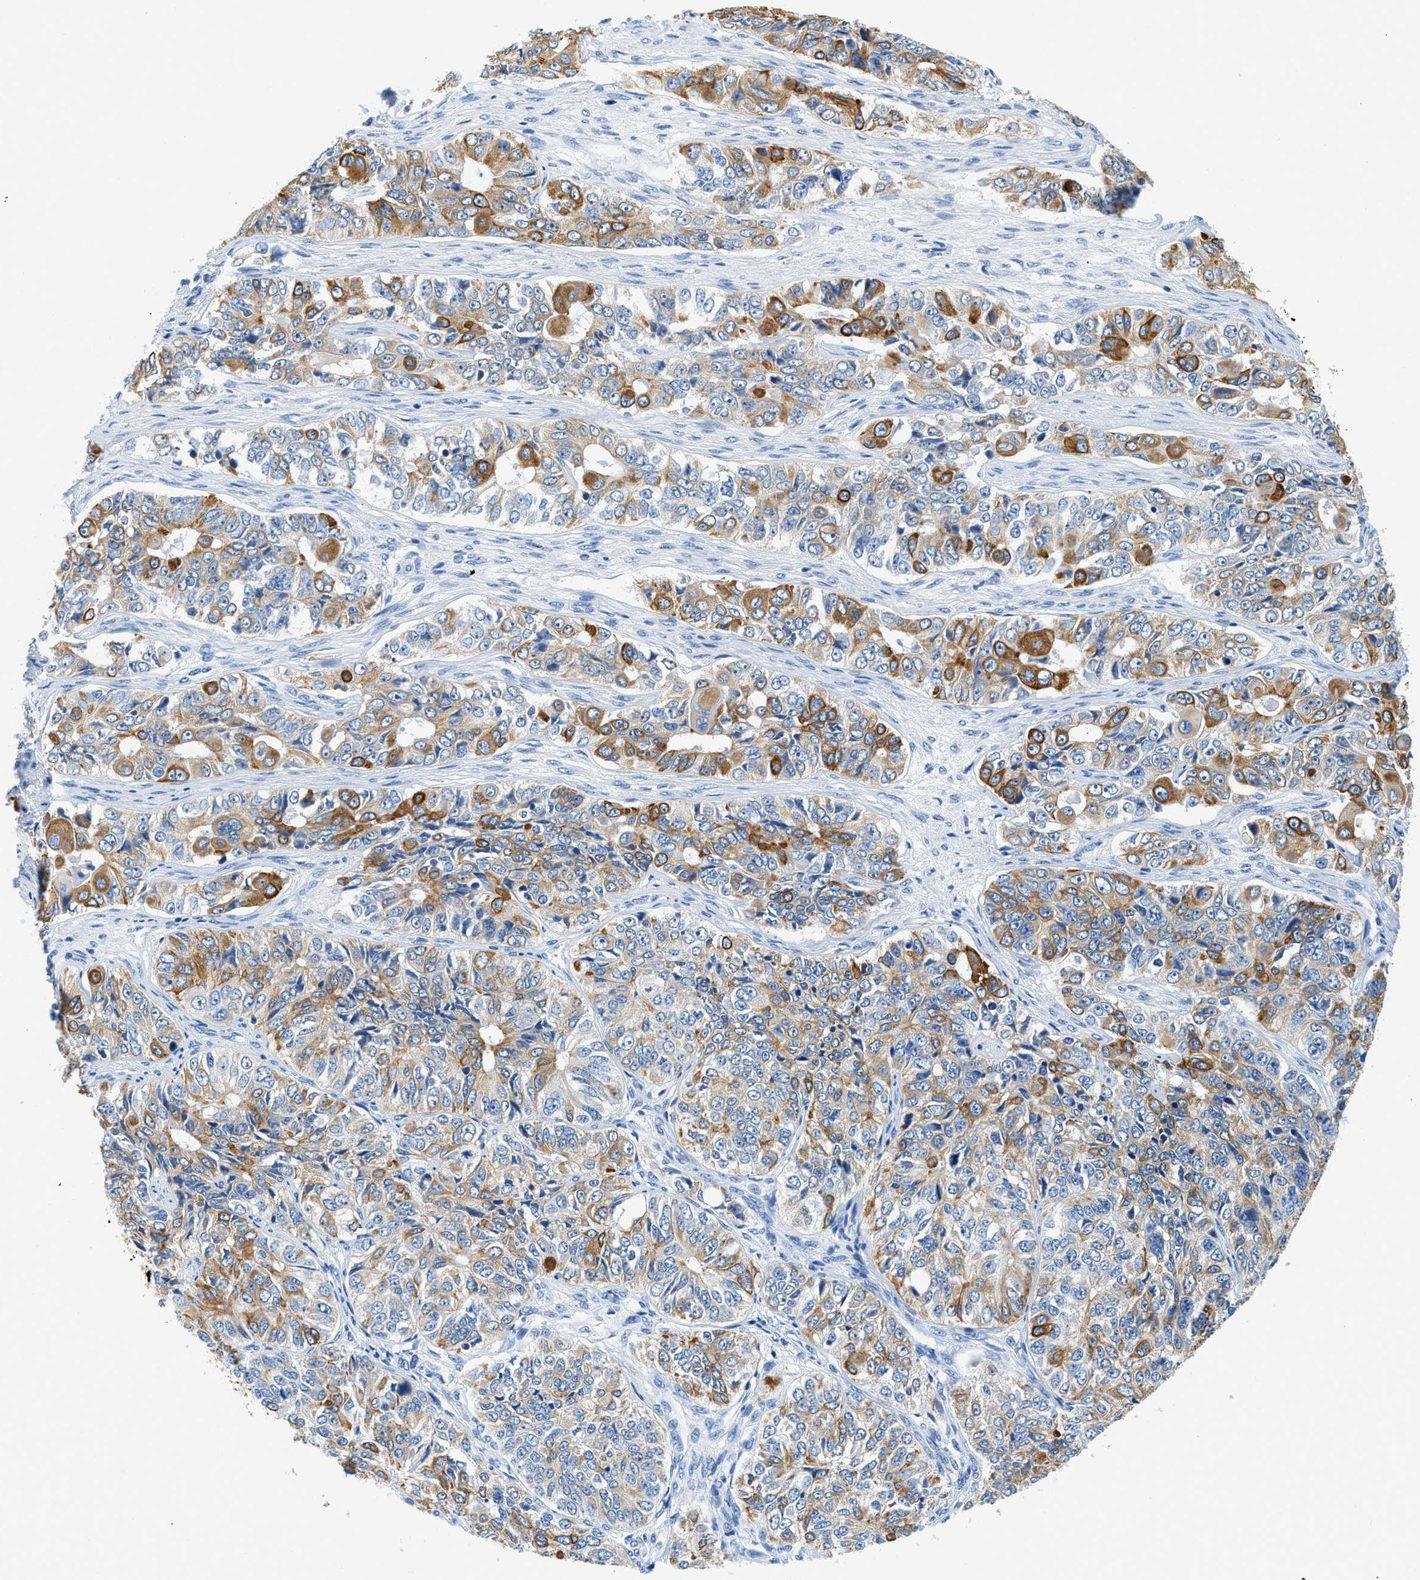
{"staining": {"intensity": "moderate", "quantity": "25%-75%", "location": "cytoplasmic/membranous"}, "tissue": "ovarian cancer", "cell_type": "Tumor cells", "image_type": "cancer", "snomed": [{"axis": "morphology", "description": "Carcinoma, endometroid"}, {"axis": "topography", "description": "Ovary"}], "caption": "IHC photomicrograph of human ovarian cancer stained for a protein (brown), which demonstrates medium levels of moderate cytoplasmic/membranous positivity in approximately 25%-75% of tumor cells.", "gene": "STXBP2", "patient": {"sex": "female", "age": 51}}